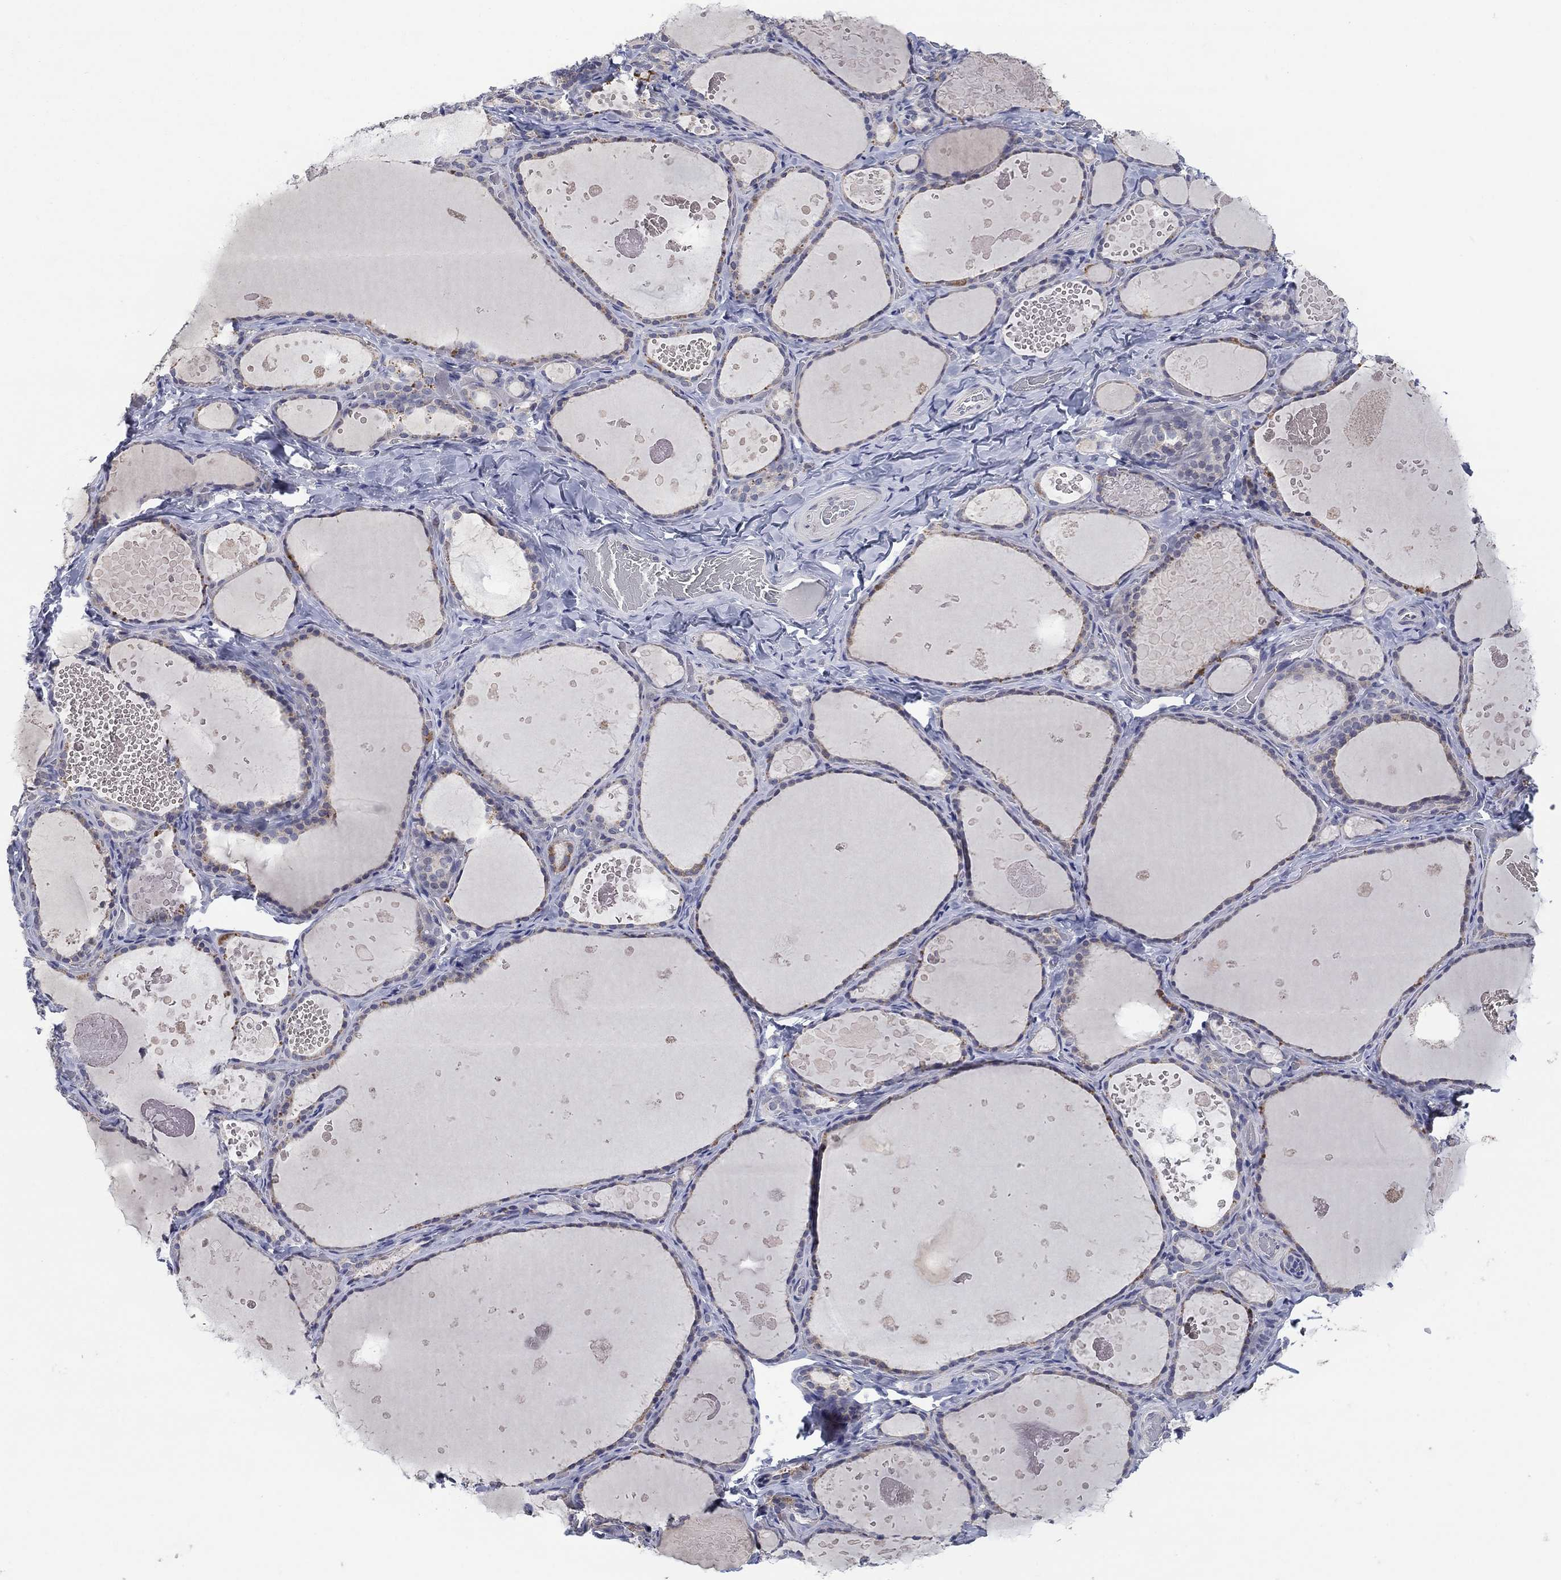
{"staining": {"intensity": "weak", "quantity": "25%-75%", "location": "cytoplasmic/membranous"}, "tissue": "thyroid gland", "cell_type": "Glandular cells", "image_type": "normal", "snomed": [{"axis": "morphology", "description": "Normal tissue, NOS"}, {"axis": "topography", "description": "Thyroid gland"}], "caption": "Immunohistochemistry (IHC) of benign human thyroid gland displays low levels of weak cytoplasmic/membranous staining in about 25%-75% of glandular cells. (brown staining indicates protein expression, while blue staining denotes nuclei).", "gene": "SDC1", "patient": {"sex": "female", "age": 56}}